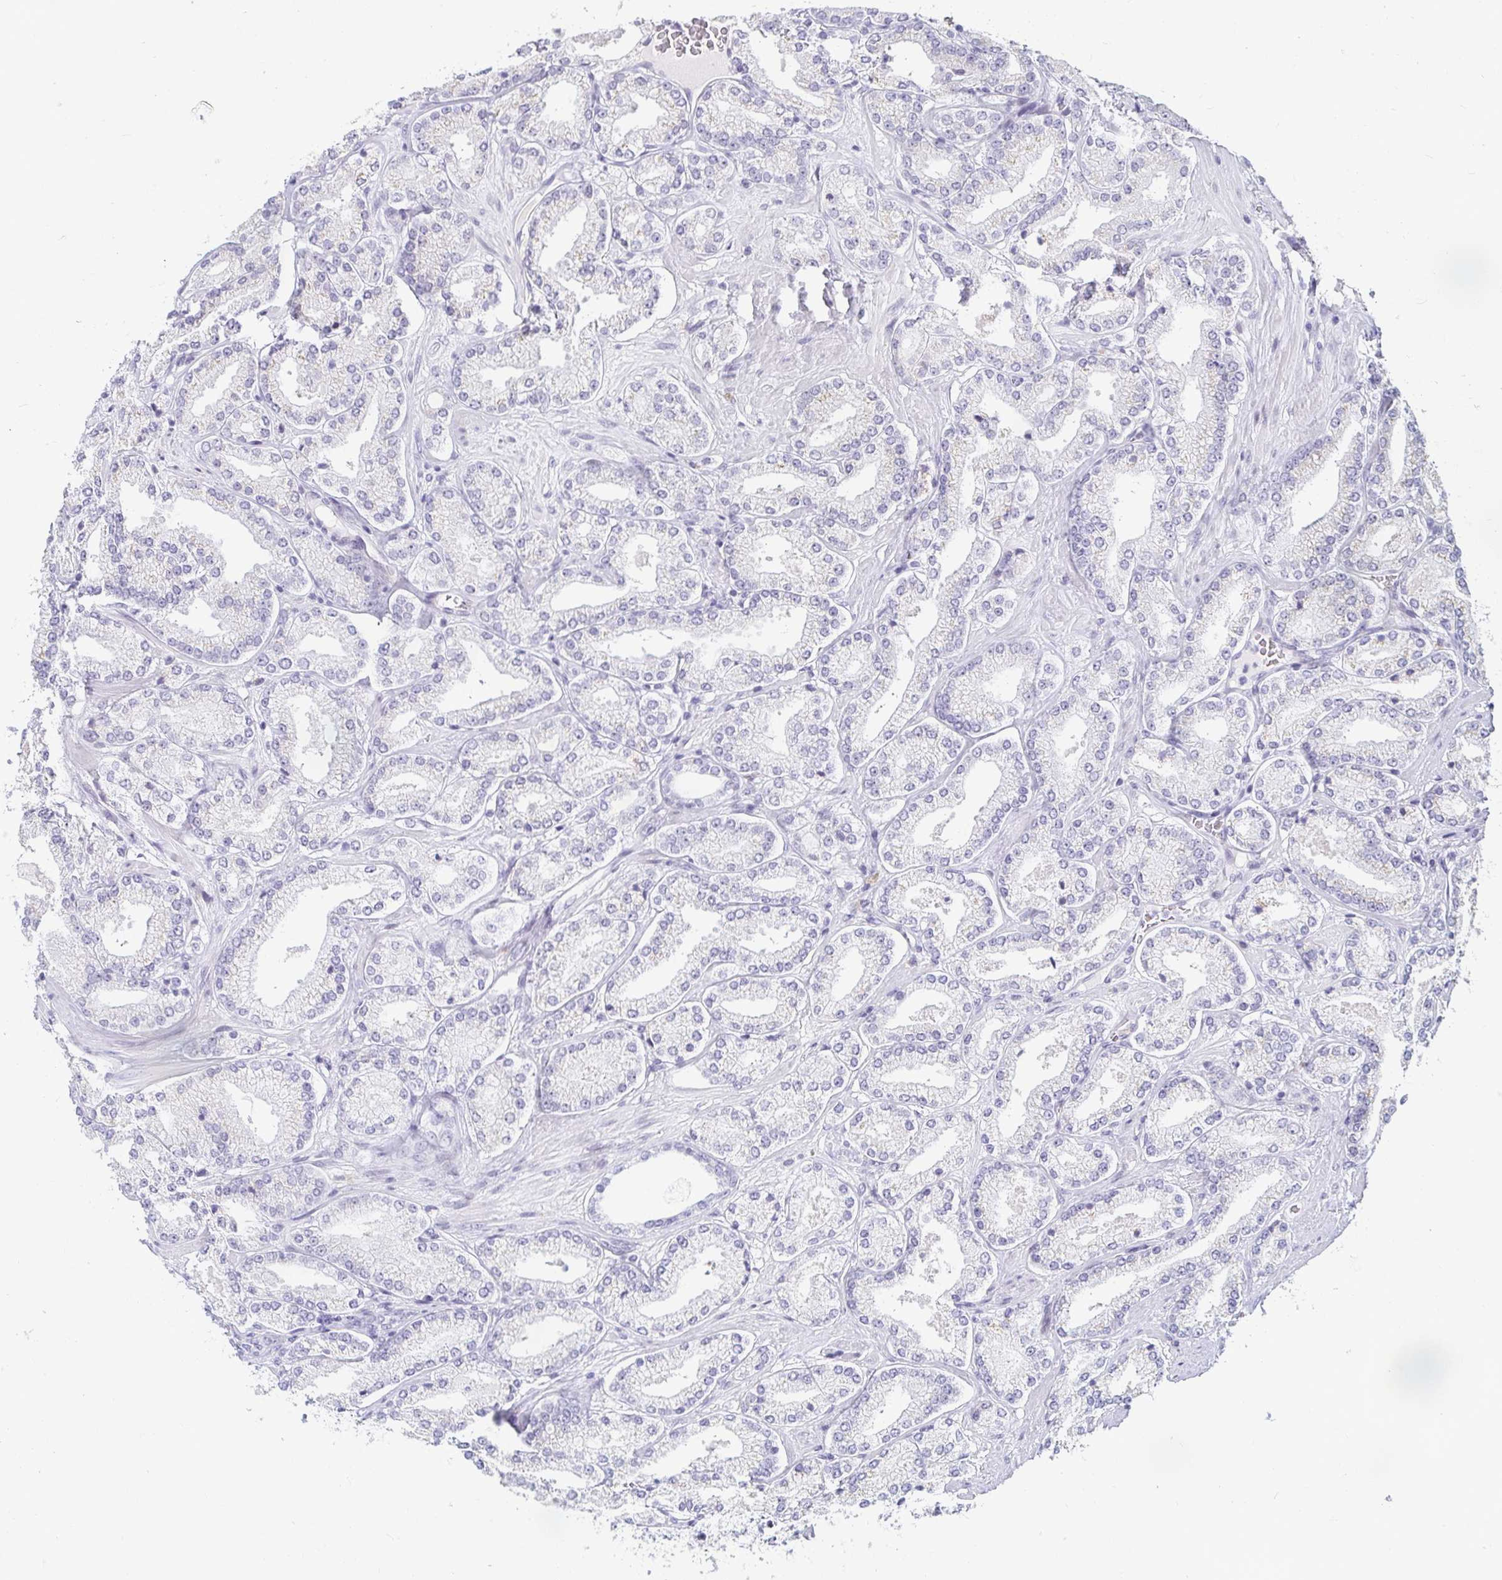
{"staining": {"intensity": "negative", "quantity": "none", "location": "none"}, "tissue": "prostate cancer", "cell_type": "Tumor cells", "image_type": "cancer", "snomed": [{"axis": "morphology", "description": "Adenocarcinoma, High grade"}, {"axis": "topography", "description": "Prostate"}], "caption": "An immunohistochemistry histopathology image of prostate cancer is shown. There is no staining in tumor cells of prostate cancer.", "gene": "CR2", "patient": {"sex": "male", "age": 63}}